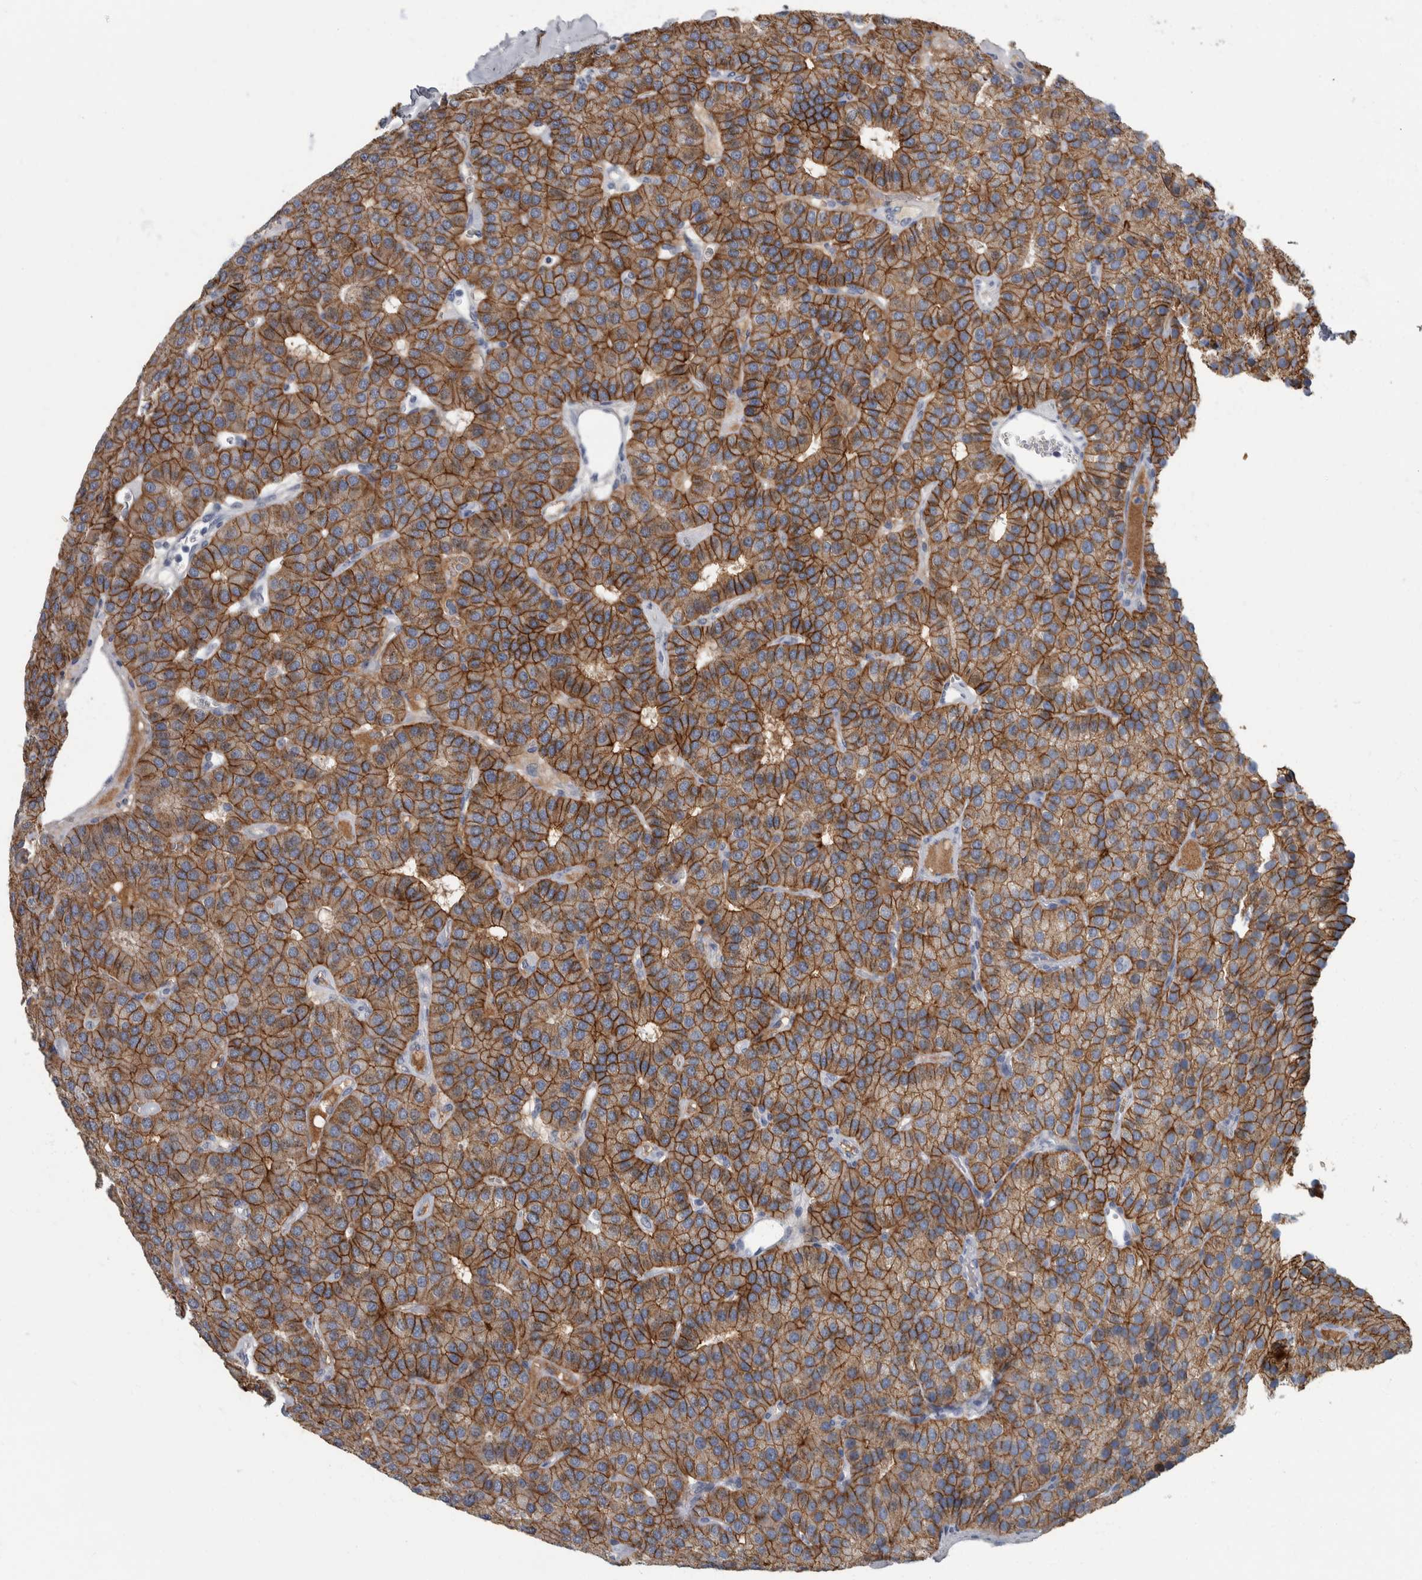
{"staining": {"intensity": "moderate", "quantity": ">75%", "location": "cytoplasmic/membranous"}, "tissue": "parathyroid gland", "cell_type": "Glandular cells", "image_type": "normal", "snomed": [{"axis": "morphology", "description": "Normal tissue, NOS"}, {"axis": "morphology", "description": "Adenoma, NOS"}, {"axis": "topography", "description": "Parathyroid gland"}], "caption": "Protein expression analysis of benign parathyroid gland exhibits moderate cytoplasmic/membranous staining in about >75% of glandular cells. Using DAB (3,3'-diaminobenzidine) (brown) and hematoxylin (blue) stains, captured at high magnification using brightfield microscopy.", "gene": "DSG2", "patient": {"sex": "female", "age": 86}}